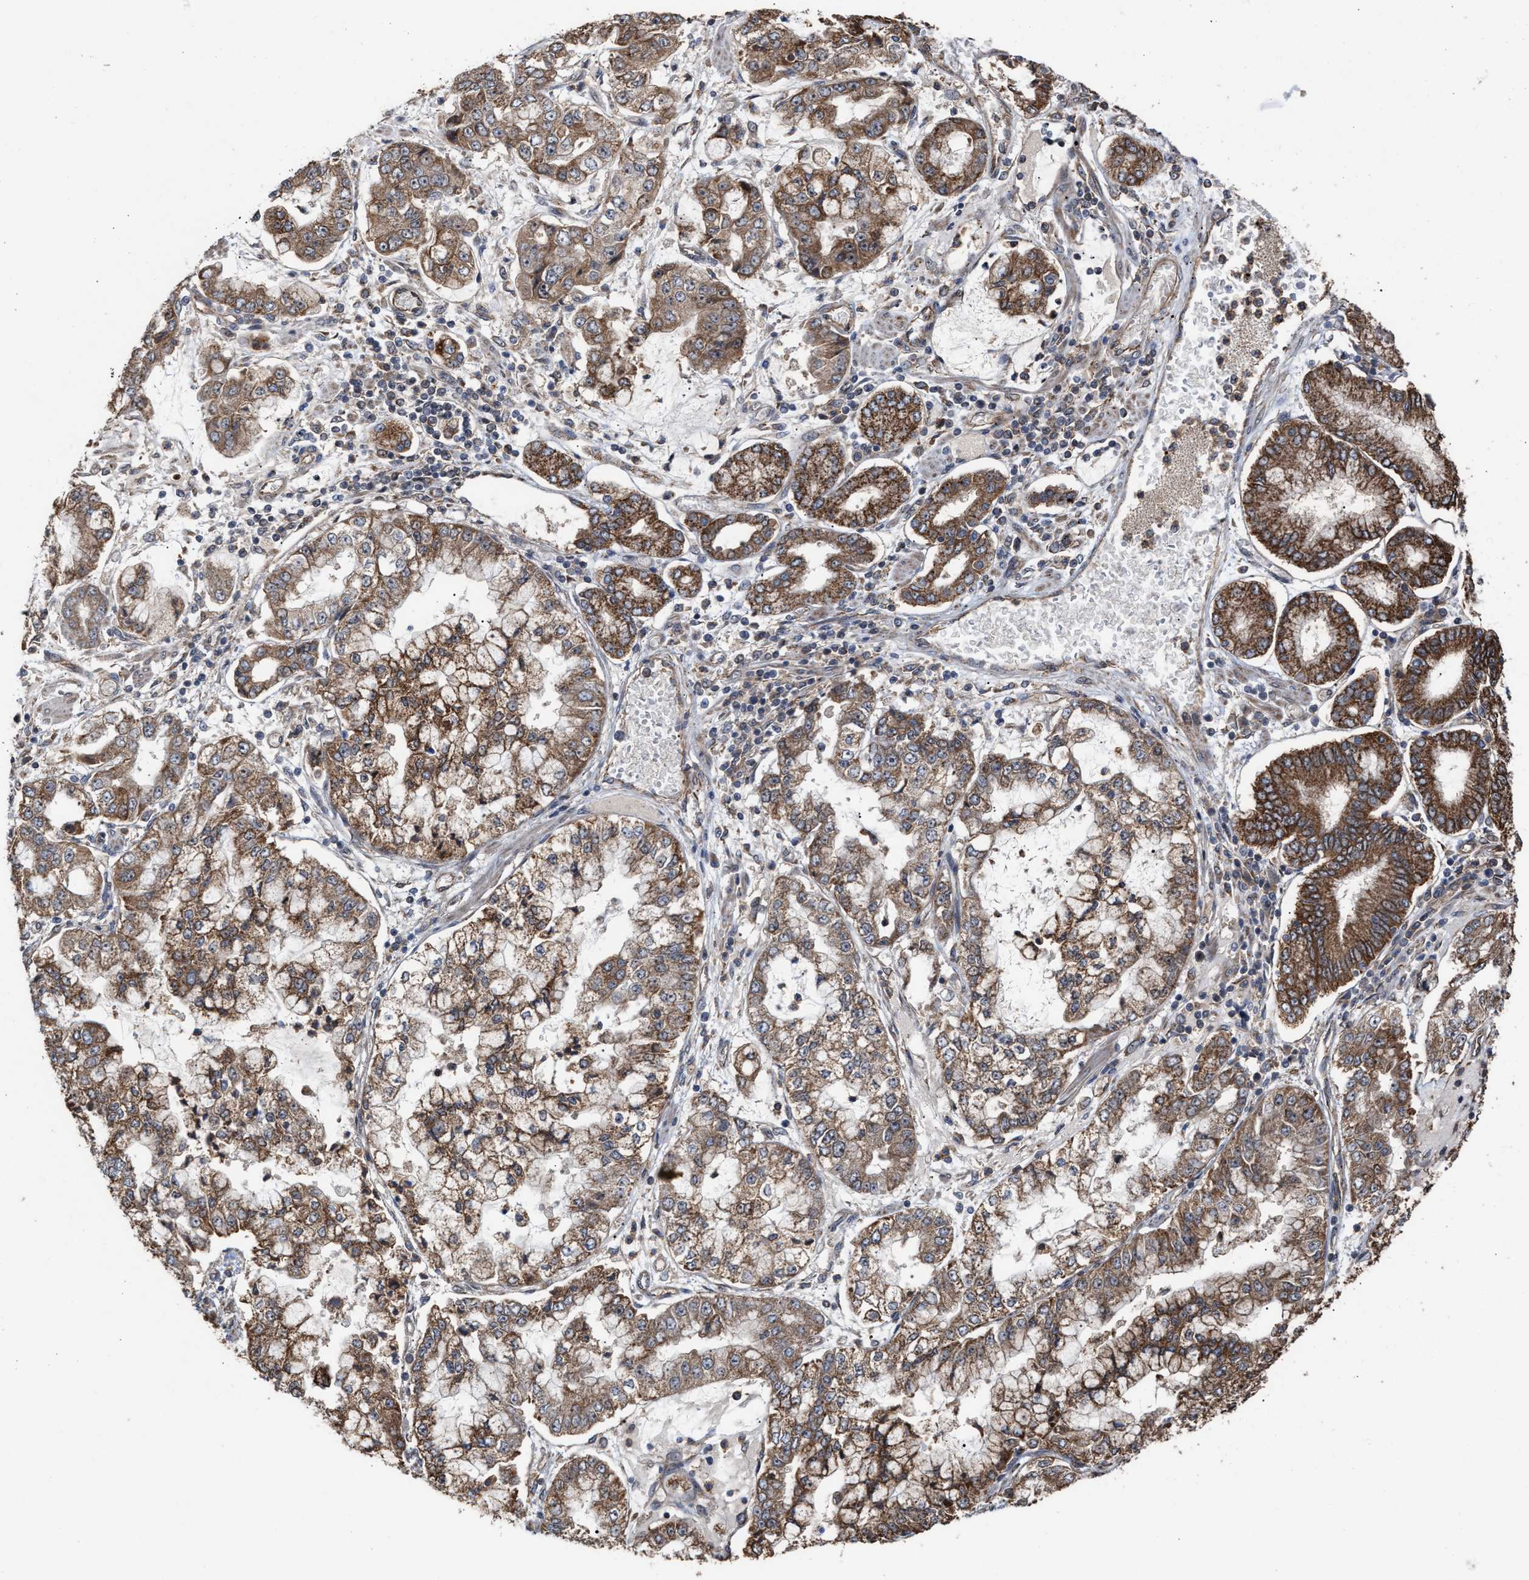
{"staining": {"intensity": "moderate", "quantity": ">75%", "location": "cytoplasmic/membranous"}, "tissue": "stomach cancer", "cell_type": "Tumor cells", "image_type": "cancer", "snomed": [{"axis": "morphology", "description": "Adenocarcinoma, NOS"}, {"axis": "topography", "description": "Stomach"}], "caption": "Immunohistochemical staining of human stomach cancer (adenocarcinoma) shows medium levels of moderate cytoplasmic/membranous protein positivity in approximately >75% of tumor cells.", "gene": "EXOSC2", "patient": {"sex": "male", "age": 76}}